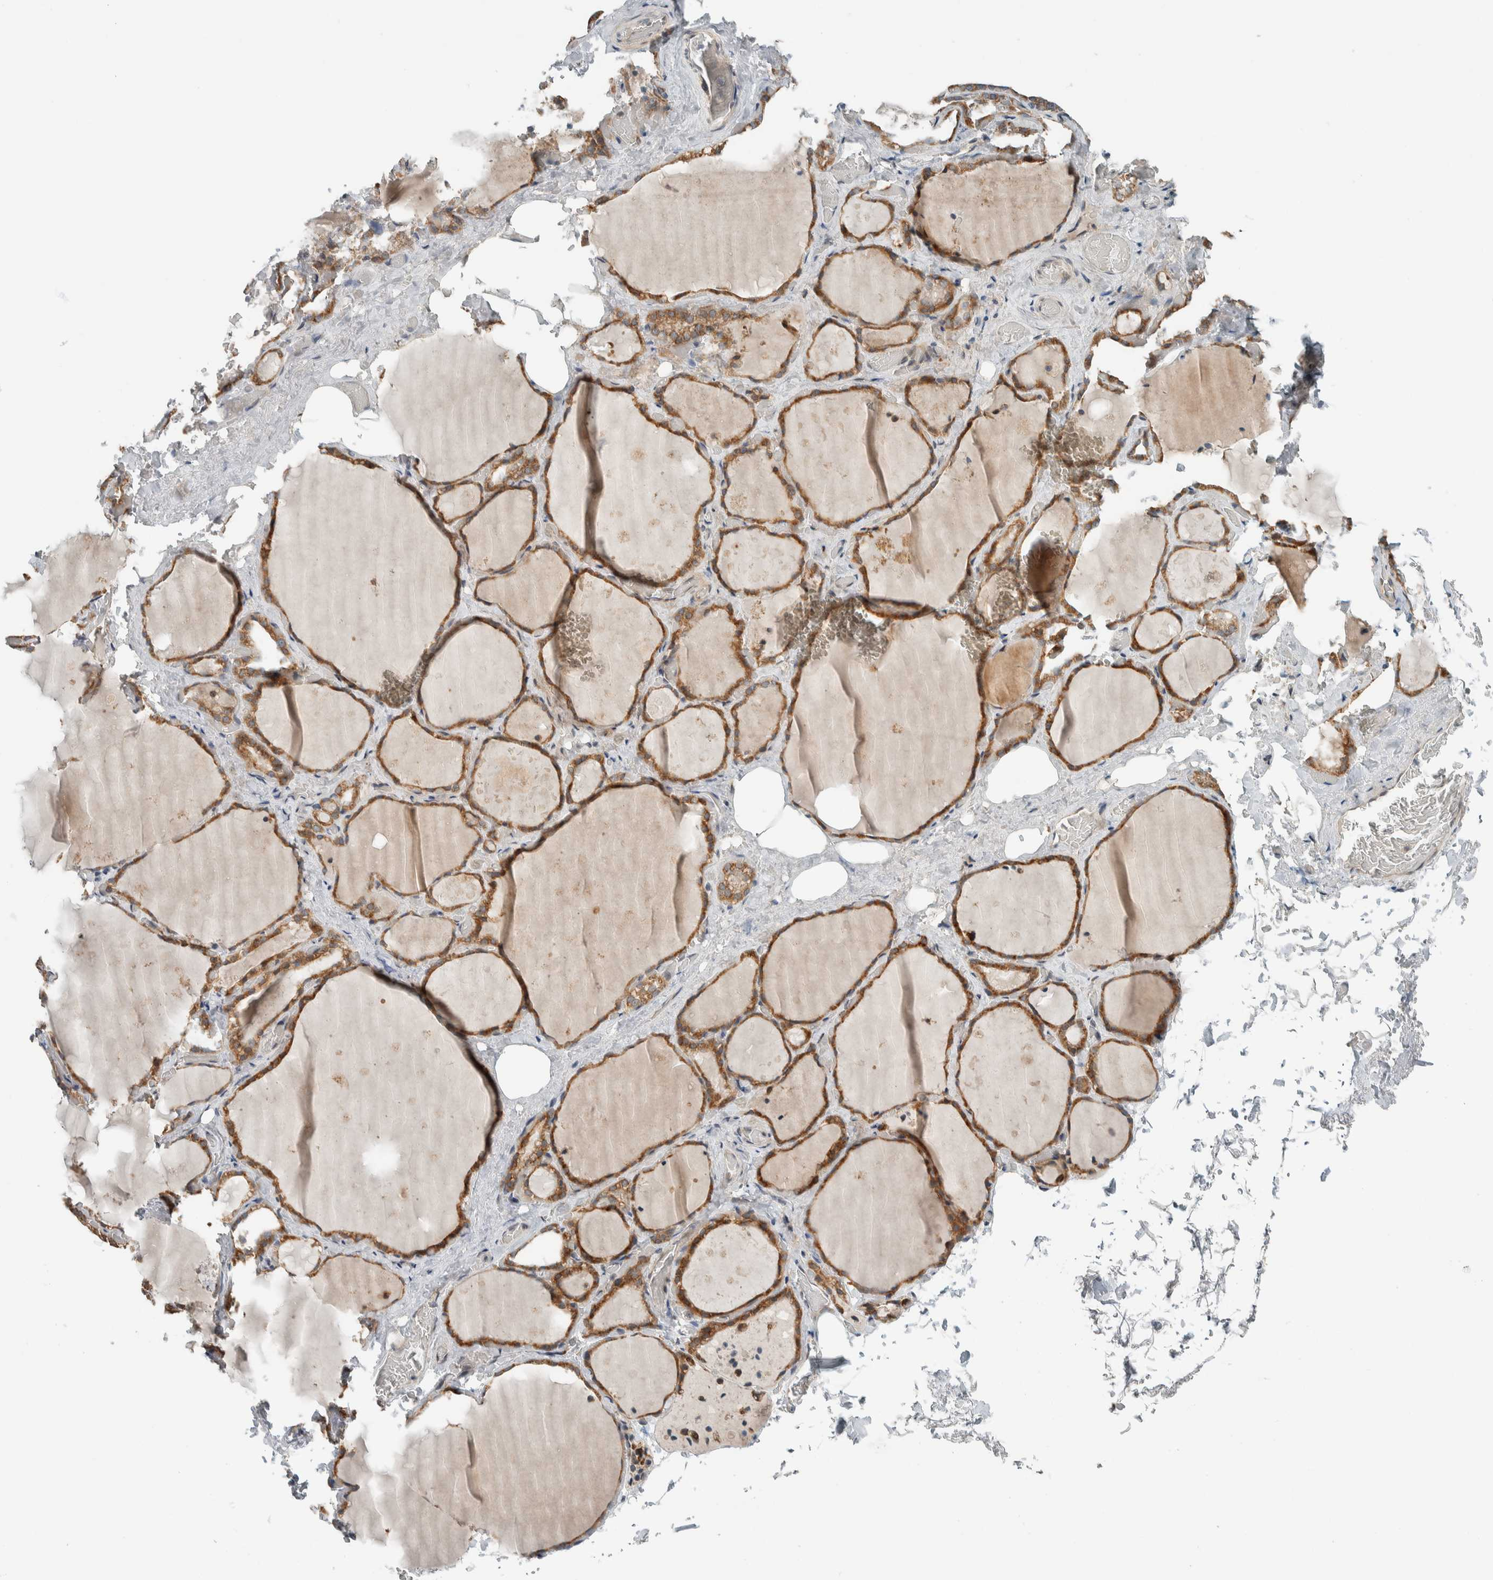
{"staining": {"intensity": "moderate", "quantity": ">75%", "location": "cytoplasmic/membranous"}, "tissue": "thyroid gland", "cell_type": "Glandular cells", "image_type": "normal", "snomed": [{"axis": "morphology", "description": "Normal tissue, NOS"}, {"axis": "topography", "description": "Thyroid gland"}], "caption": "Brown immunohistochemical staining in normal human thyroid gland demonstrates moderate cytoplasmic/membranous expression in about >75% of glandular cells.", "gene": "CTBP2", "patient": {"sex": "male", "age": 61}}